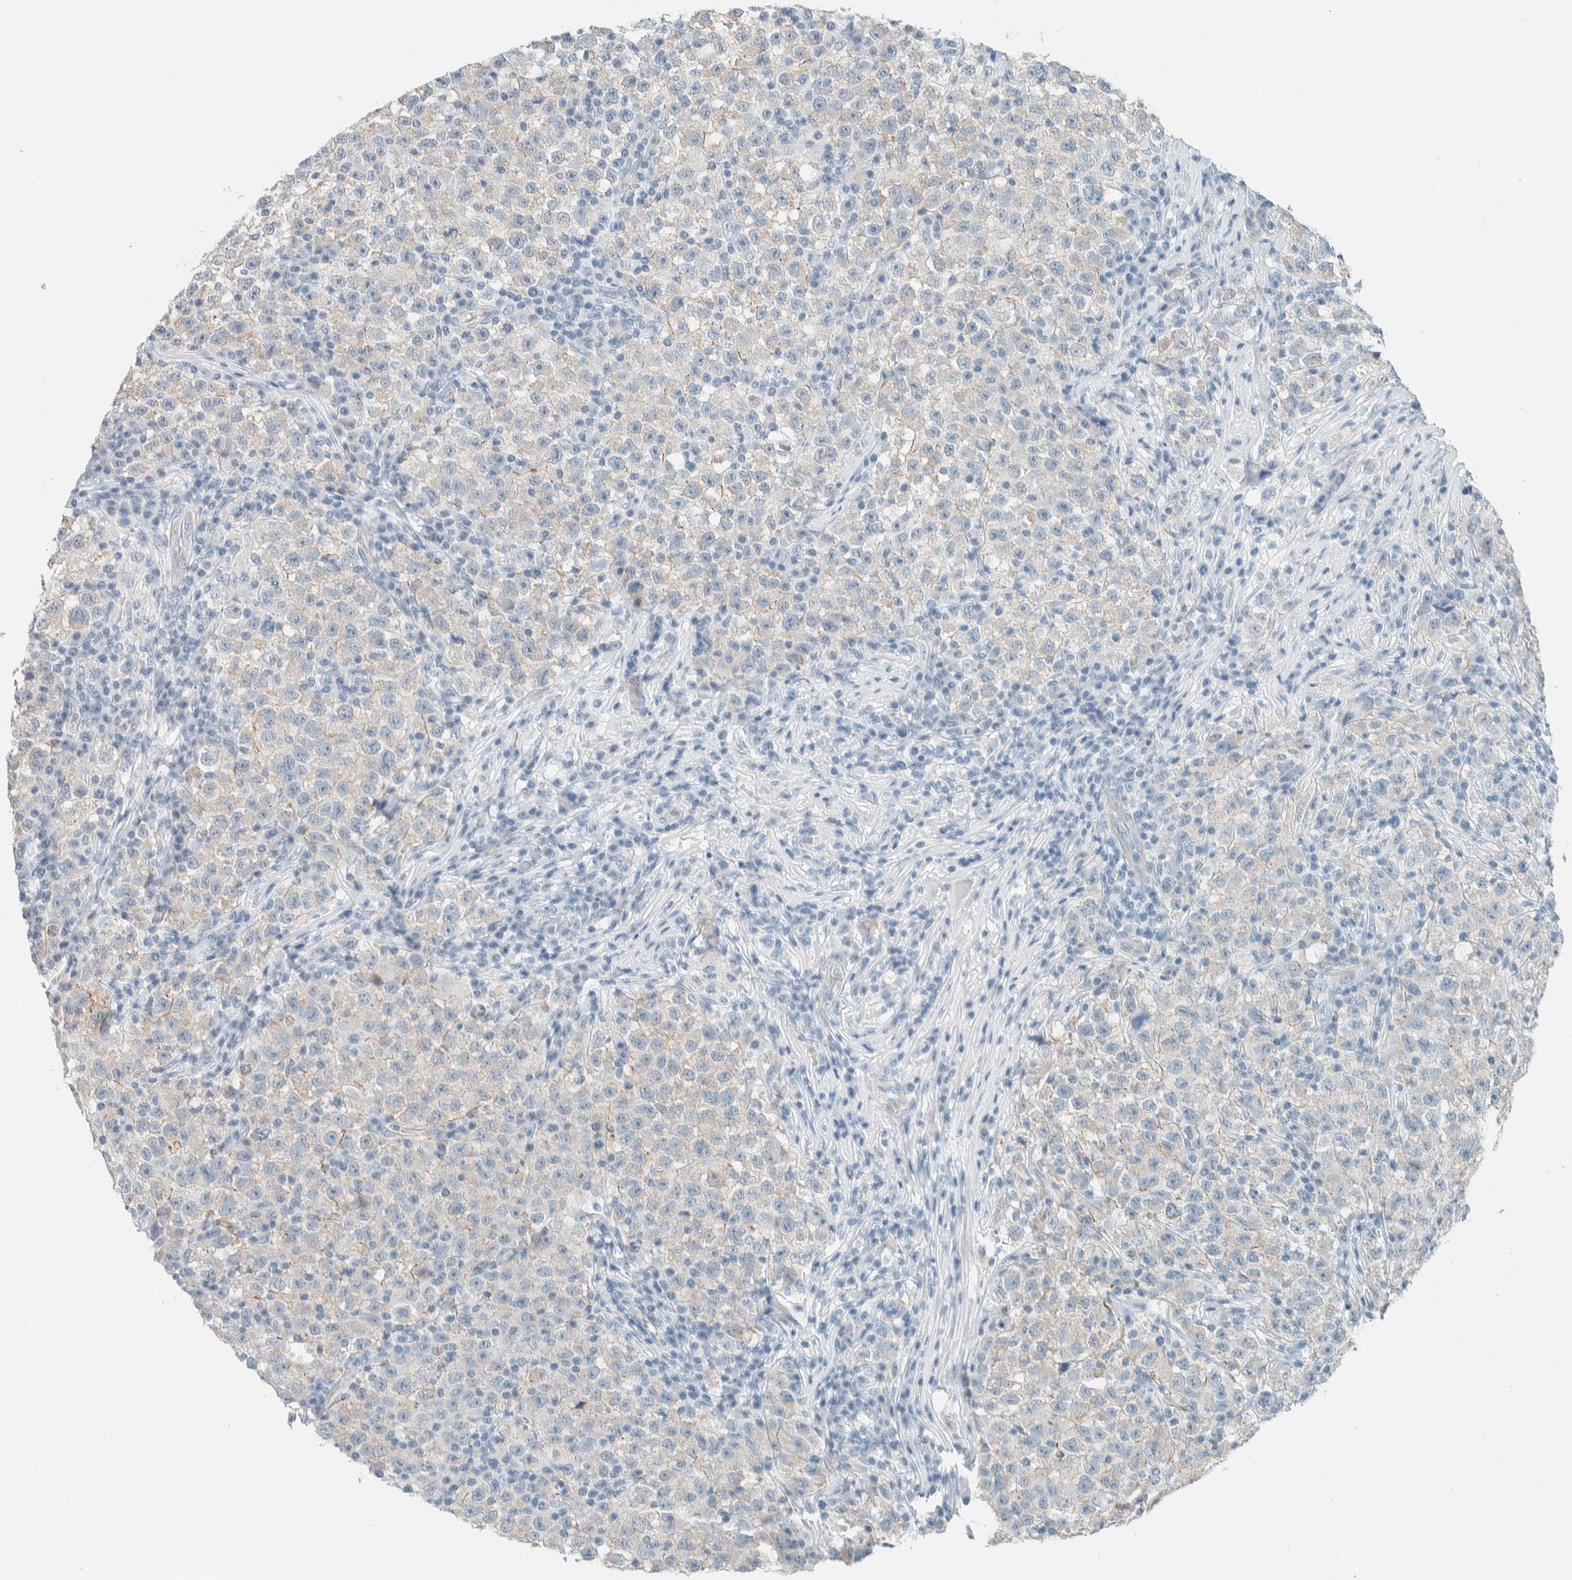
{"staining": {"intensity": "weak", "quantity": "<25%", "location": "cytoplasmic/membranous"}, "tissue": "testis cancer", "cell_type": "Tumor cells", "image_type": "cancer", "snomed": [{"axis": "morphology", "description": "Seminoma, NOS"}, {"axis": "topography", "description": "Testis"}], "caption": "This photomicrograph is of testis cancer (seminoma) stained with immunohistochemistry to label a protein in brown with the nuclei are counter-stained blue. There is no staining in tumor cells.", "gene": "SLFN12", "patient": {"sex": "male", "age": 22}}